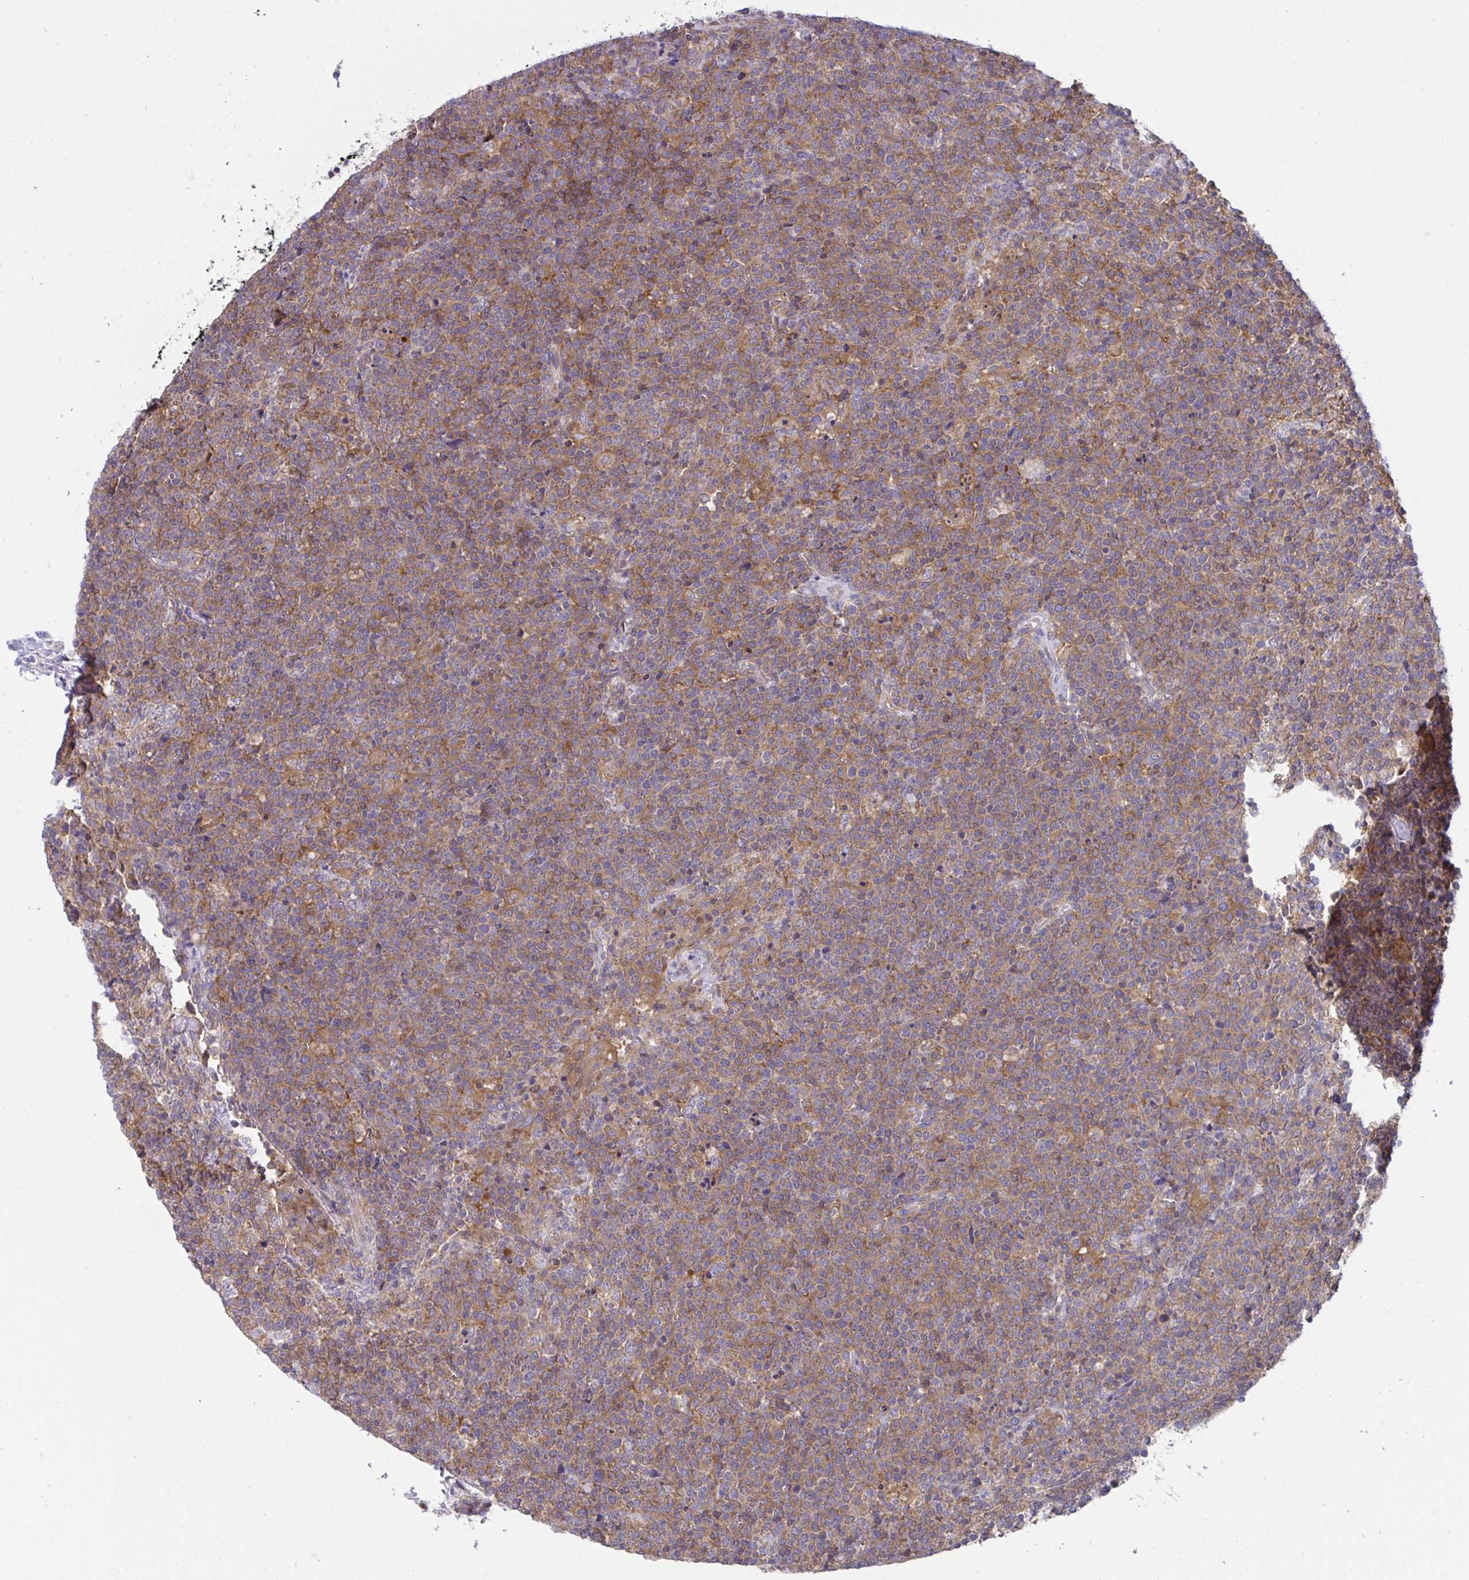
{"staining": {"intensity": "moderate", "quantity": ">75%", "location": "cytoplasmic/membranous"}, "tissue": "lymphoma", "cell_type": "Tumor cells", "image_type": "cancer", "snomed": [{"axis": "morphology", "description": "Malignant lymphoma, non-Hodgkin's type, High grade"}, {"axis": "topography", "description": "Lymph node"}], "caption": "Immunohistochemical staining of malignant lymphoma, non-Hodgkin's type (high-grade) reveals moderate cytoplasmic/membranous protein positivity in approximately >75% of tumor cells. Immunohistochemistry stains the protein of interest in brown and the nuclei are stained blue.", "gene": "ALDH16A1", "patient": {"sex": "male", "age": 61}}